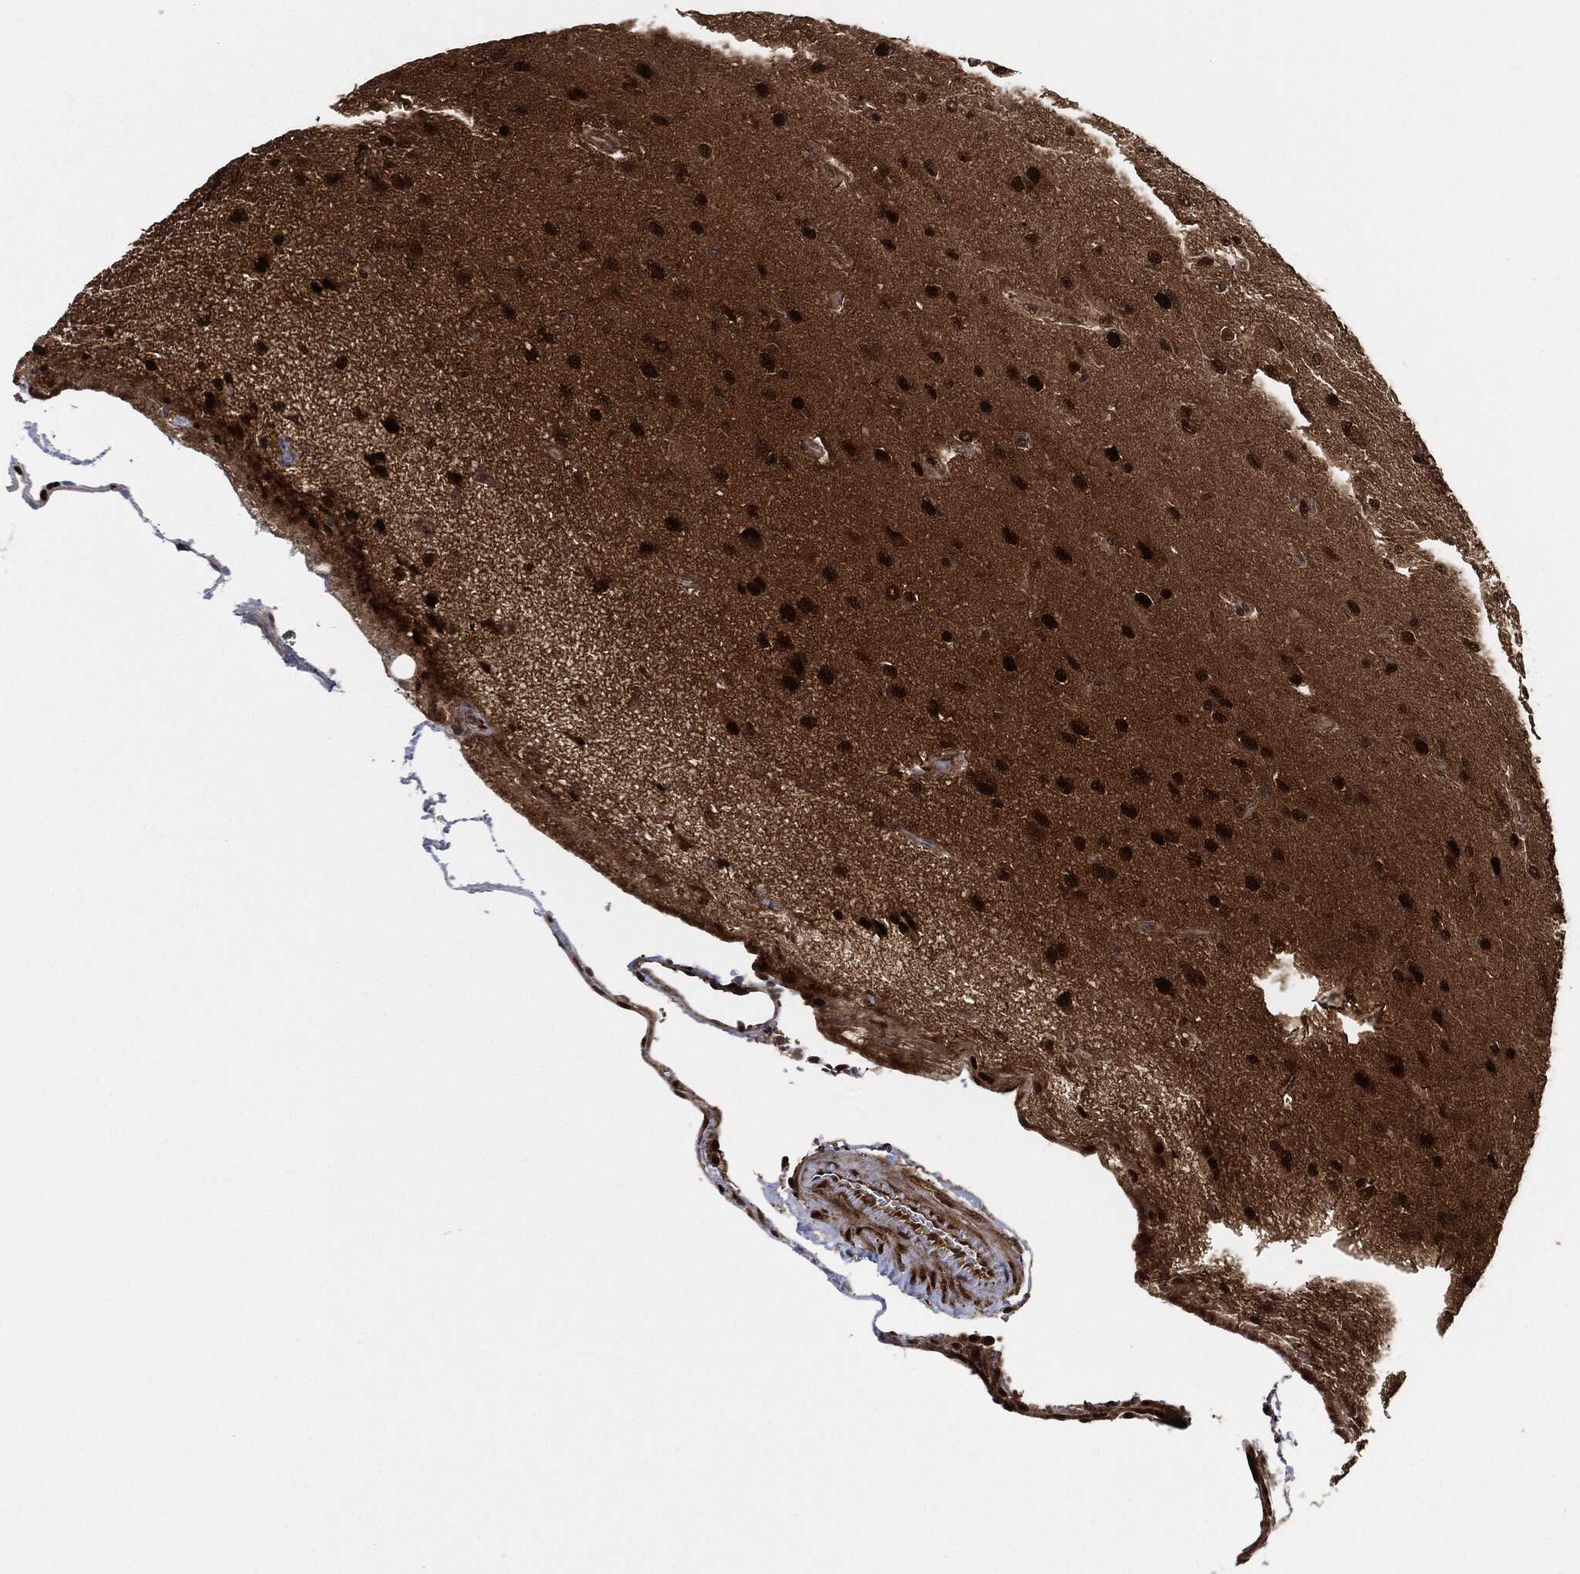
{"staining": {"intensity": "strong", "quantity": ">75%", "location": "nuclear"}, "tissue": "glioma", "cell_type": "Tumor cells", "image_type": "cancer", "snomed": [{"axis": "morphology", "description": "Glioma, malignant, High grade"}, {"axis": "topography", "description": "Brain"}], "caption": "Brown immunohistochemical staining in human glioma displays strong nuclear positivity in about >75% of tumor cells.", "gene": "DCTN1", "patient": {"sex": "male", "age": 56}}